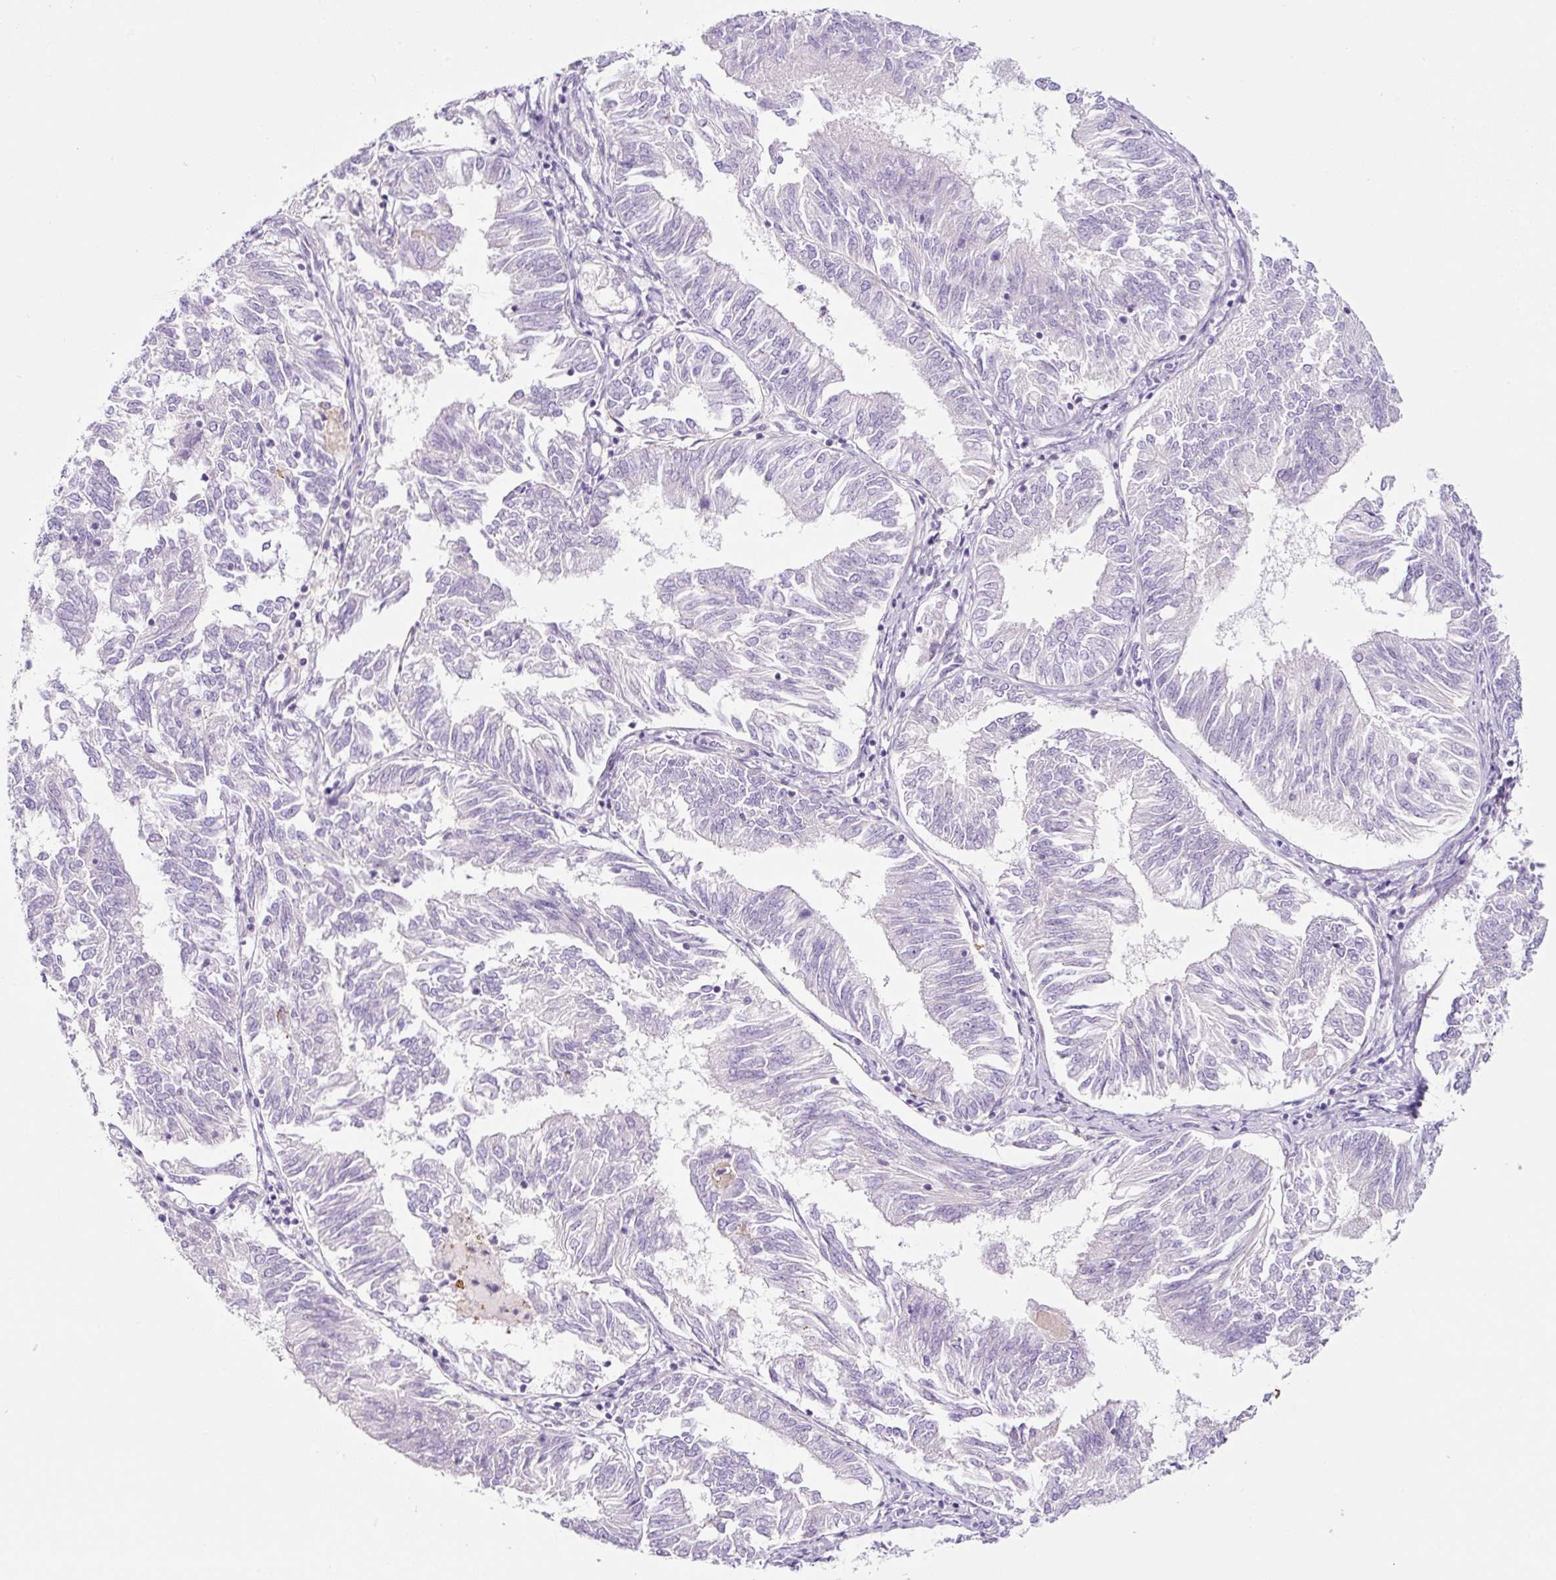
{"staining": {"intensity": "negative", "quantity": "none", "location": "none"}, "tissue": "endometrial cancer", "cell_type": "Tumor cells", "image_type": "cancer", "snomed": [{"axis": "morphology", "description": "Adenocarcinoma, NOS"}, {"axis": "topography", "description": "Endometrium"}], "caption": "Endometrial cancer was stained to show a protein in brown. There is no significant staining in tumor cells.", "gene": "RNF212B", "patient": {"sex": "female", "age": 58}}